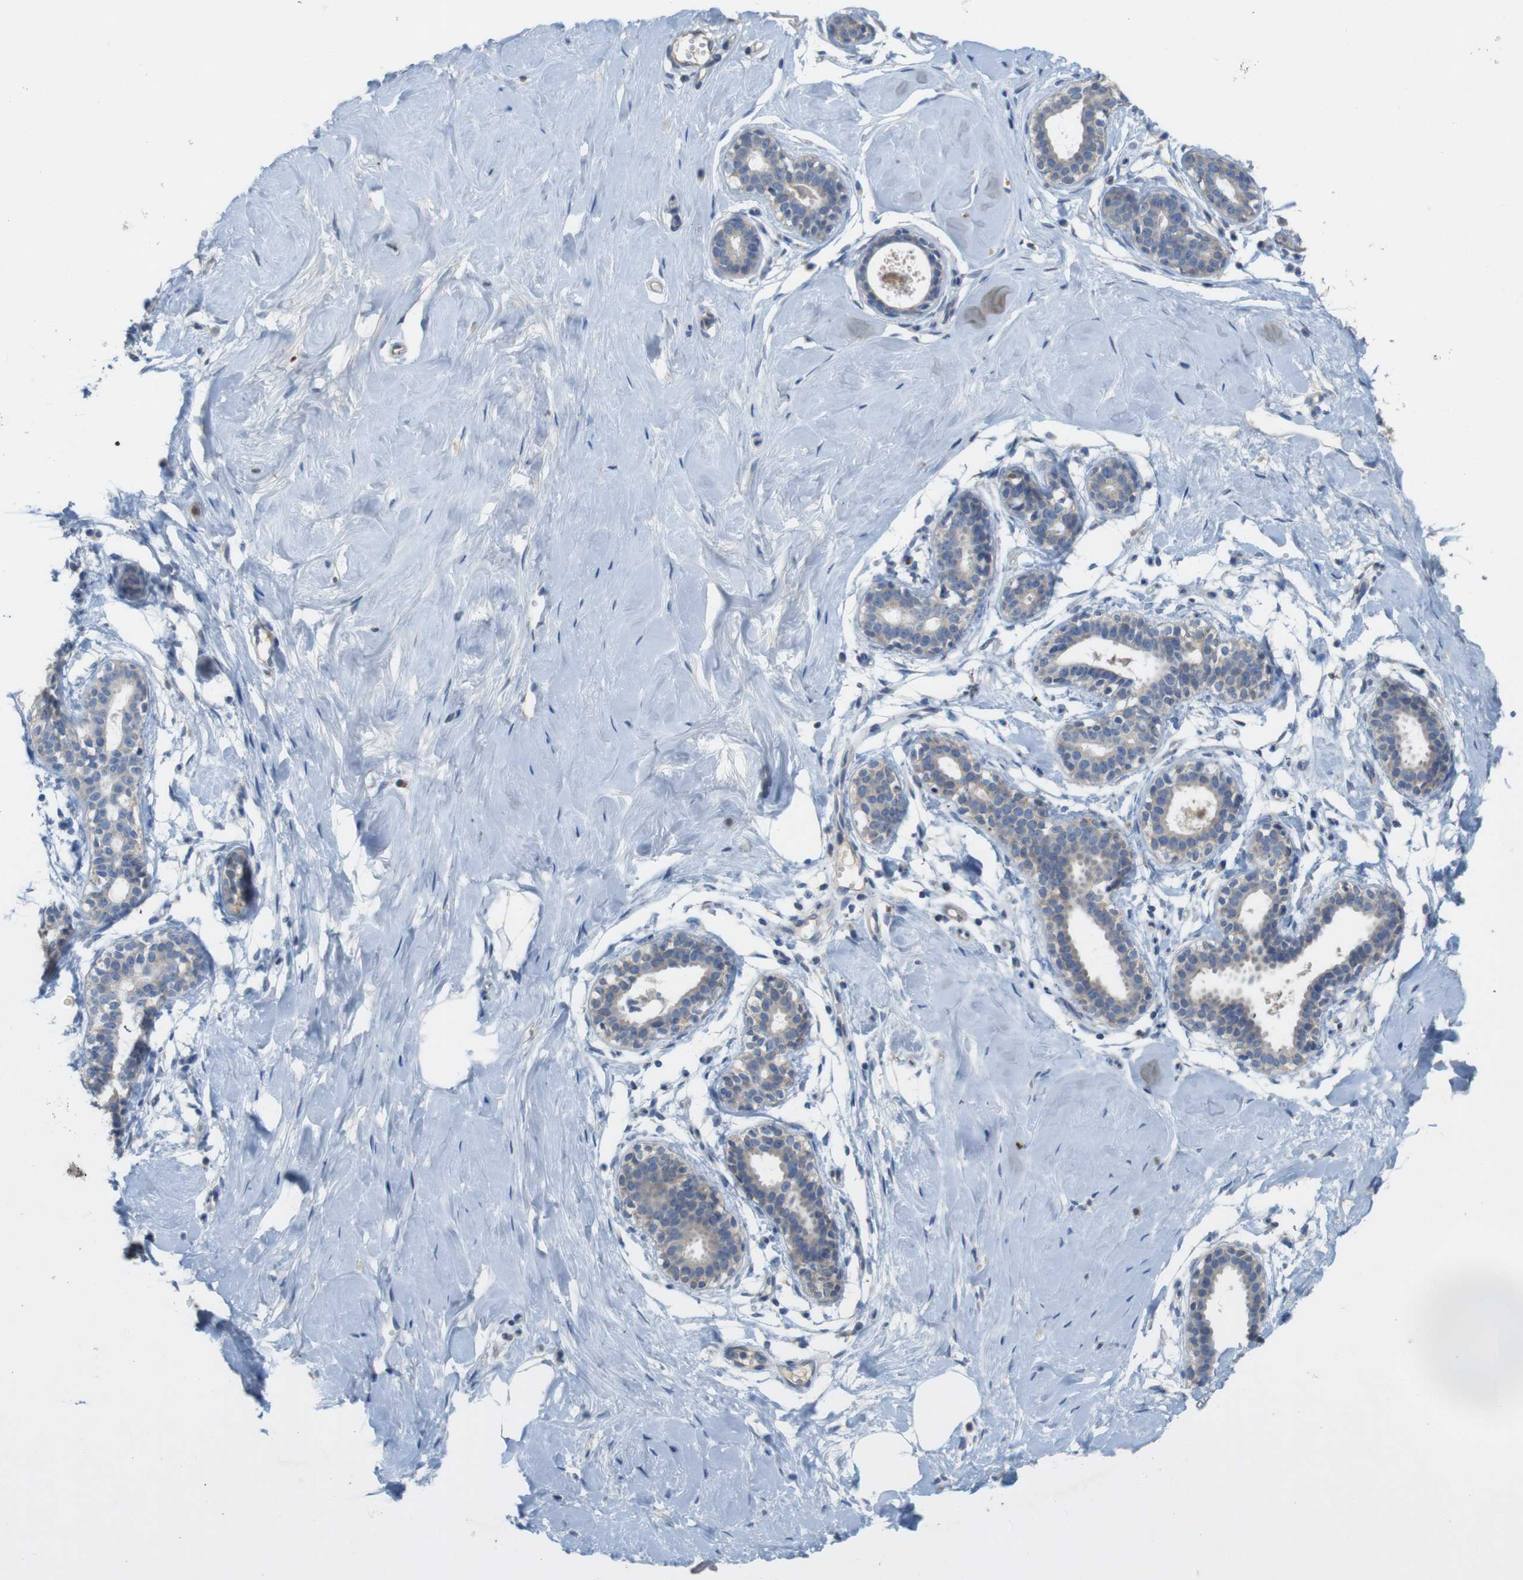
{"staining": {"intensity": "negative", "quantity": "none", "location": "none"}, "tissue": "breast", "cell_type": "Adipocytes", "image_type": "normal", "snomed": [{"axis": "morphology", "description": "Normal tissue, NOS"}, {"axis": "topography", "description": "Breast"}], "caption": "Breast stained for a protein using IHC exhibits no staining adipocytes.", "gene": "TSPAN14", "patient": {"sex": "female", "age": 23}}